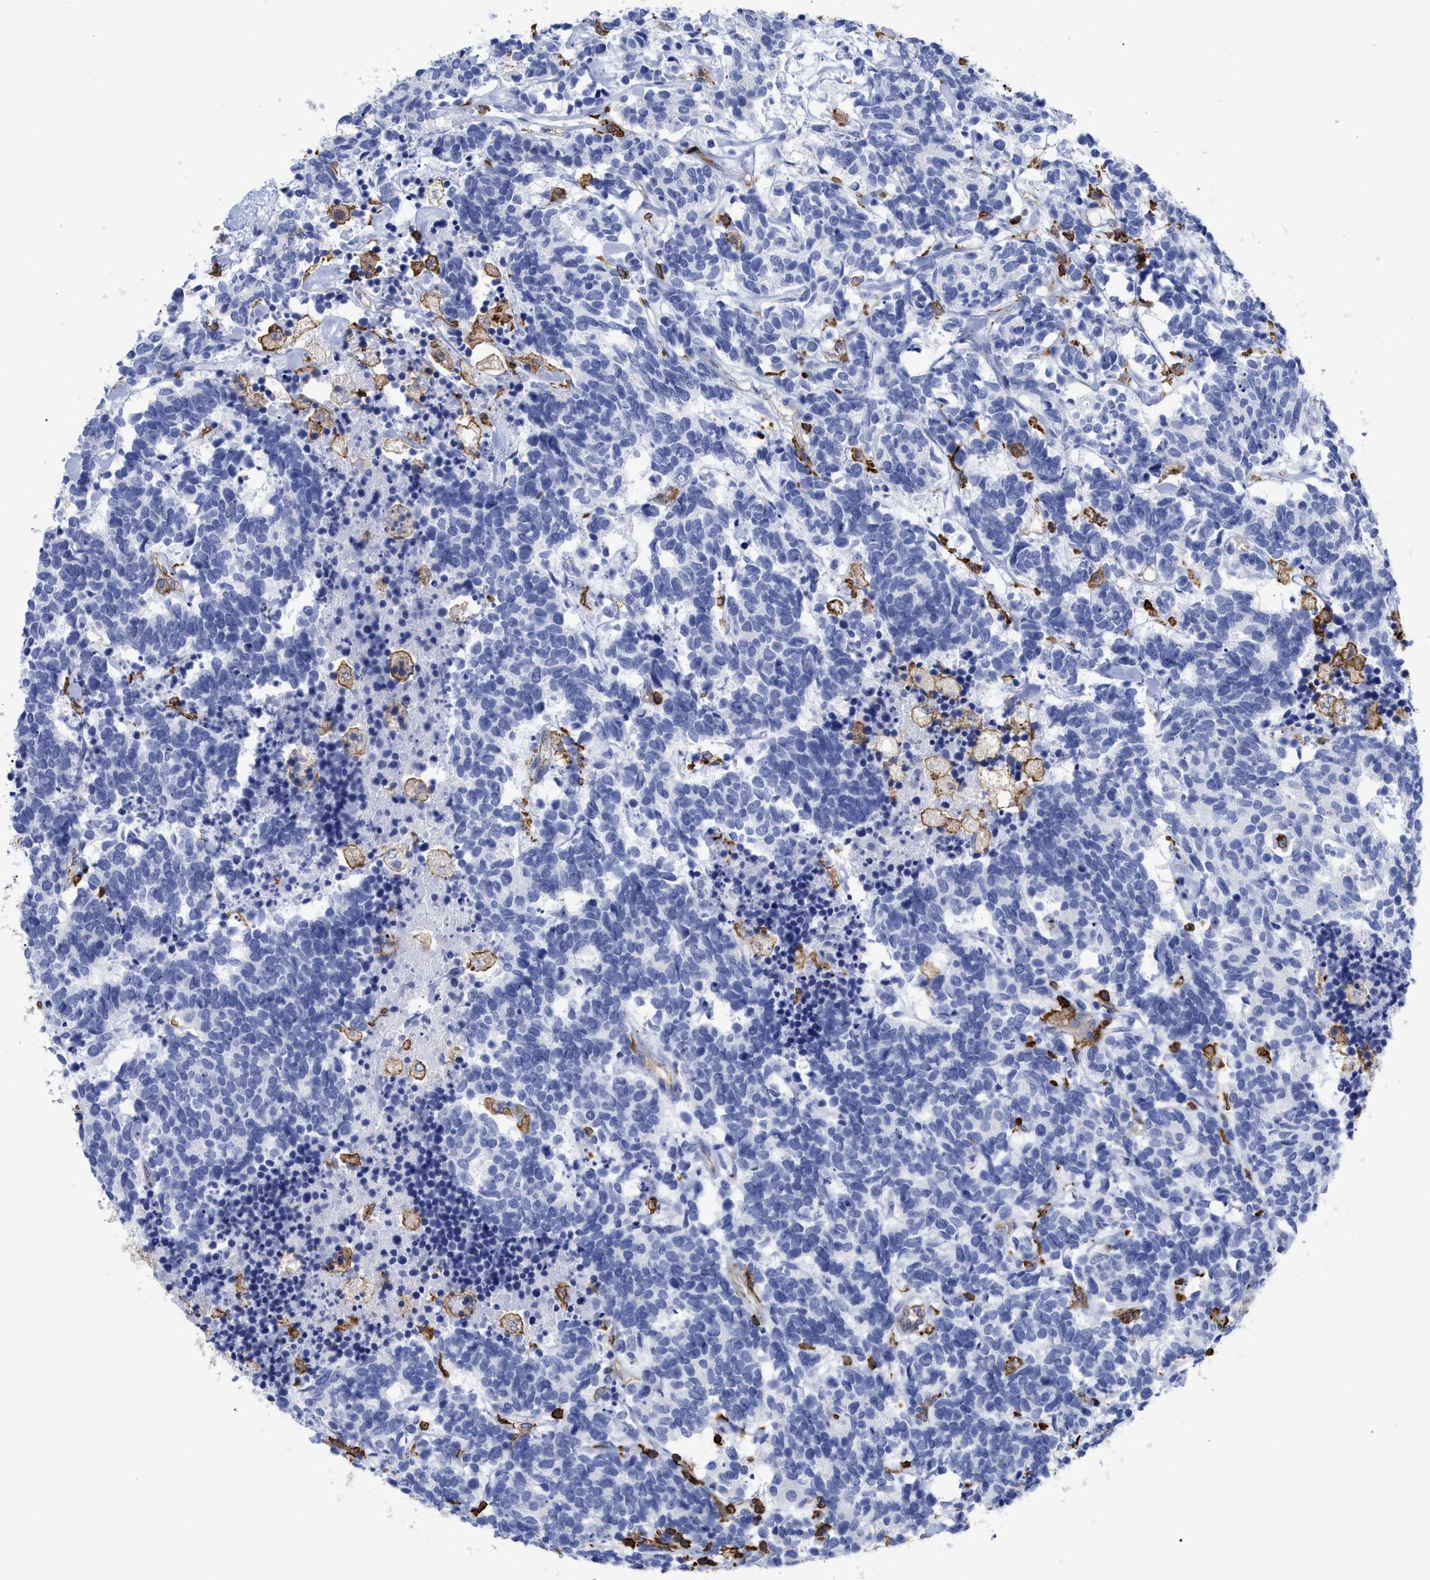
{"staining": {"intensity": "negative", "quantity": "none", "location": "none"}, "tissue": "carcinoid", "cell_type": "Tumor cells", "image_type": "cancer", "snomed": [{"axis": "morphology", "description": "Carcinoma, NOS"}, {"axis": "morphology", "description": "Carcinoid, malignant, NOS"}, {"axis": "topography", "description": "Urinary bladder"}], "caption": "Immunohistochemistry (IHC) histopathology image of human carcinoid stained for a protein (brown), which demonstrates no positivity in tumor cells.", "gene": "HCLS1", "patient": {"sex": "male", "age": 57}}